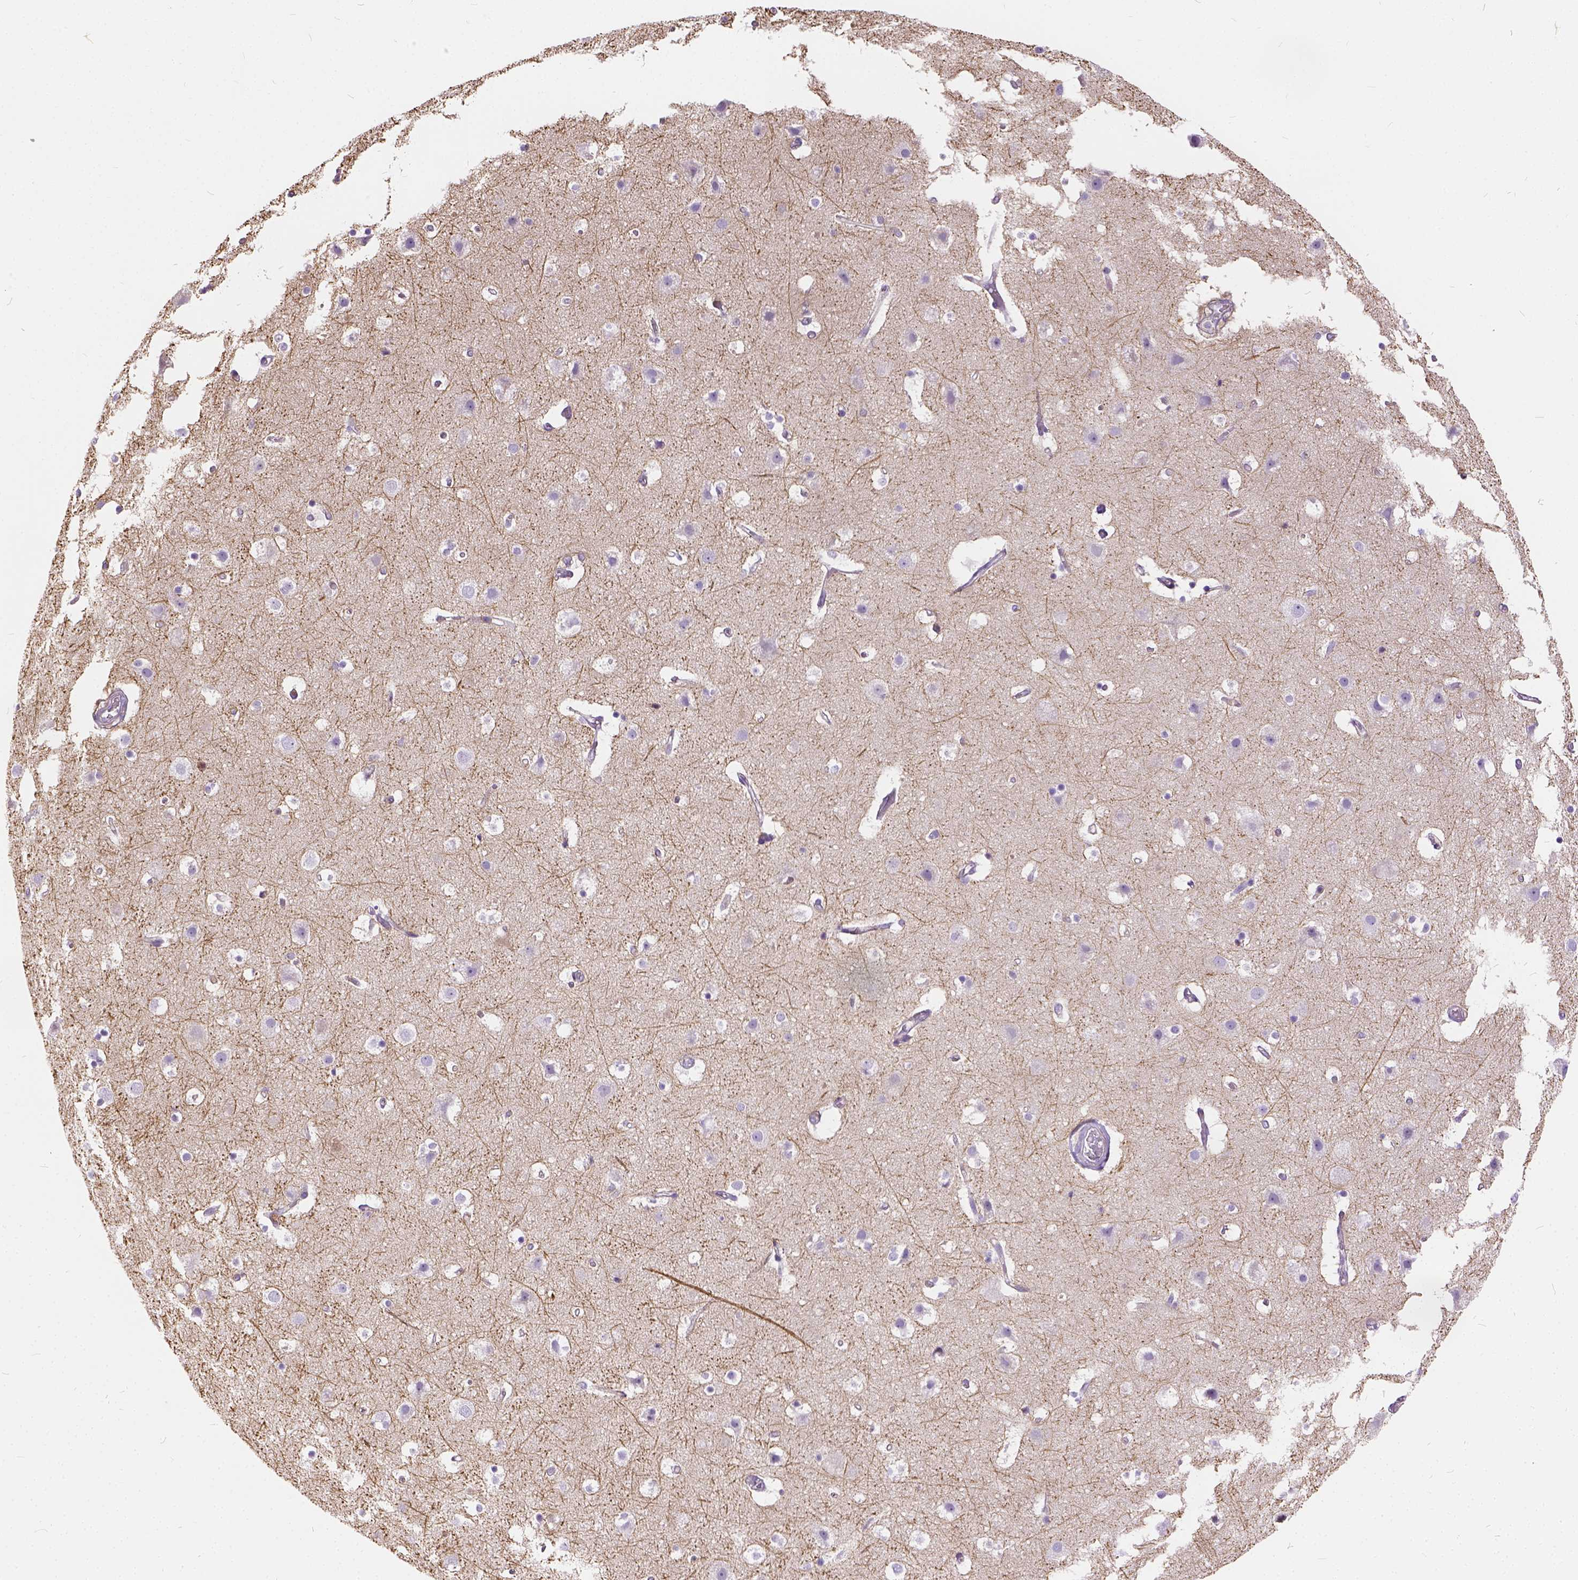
{"staining": {"intensity": "negative", "quantity": "none", "location": "none"}, "tissue": "cerebral cortex", "cell_type": "Endothelial cells", "image_type": "normal", "snomed": [{"axis": "morphology", "description": "Normal tissue, NOS"}, {"axis": "topography", "description": "Cerebral cortex"}], "caption": "Immunohistochemical staining of normal cerebral cortex reveals no significant positivity in endothelial cells. Nuclei are stained in blue.", "gene": "CADM4", "patient": {"sex": "female", "age": 52}}